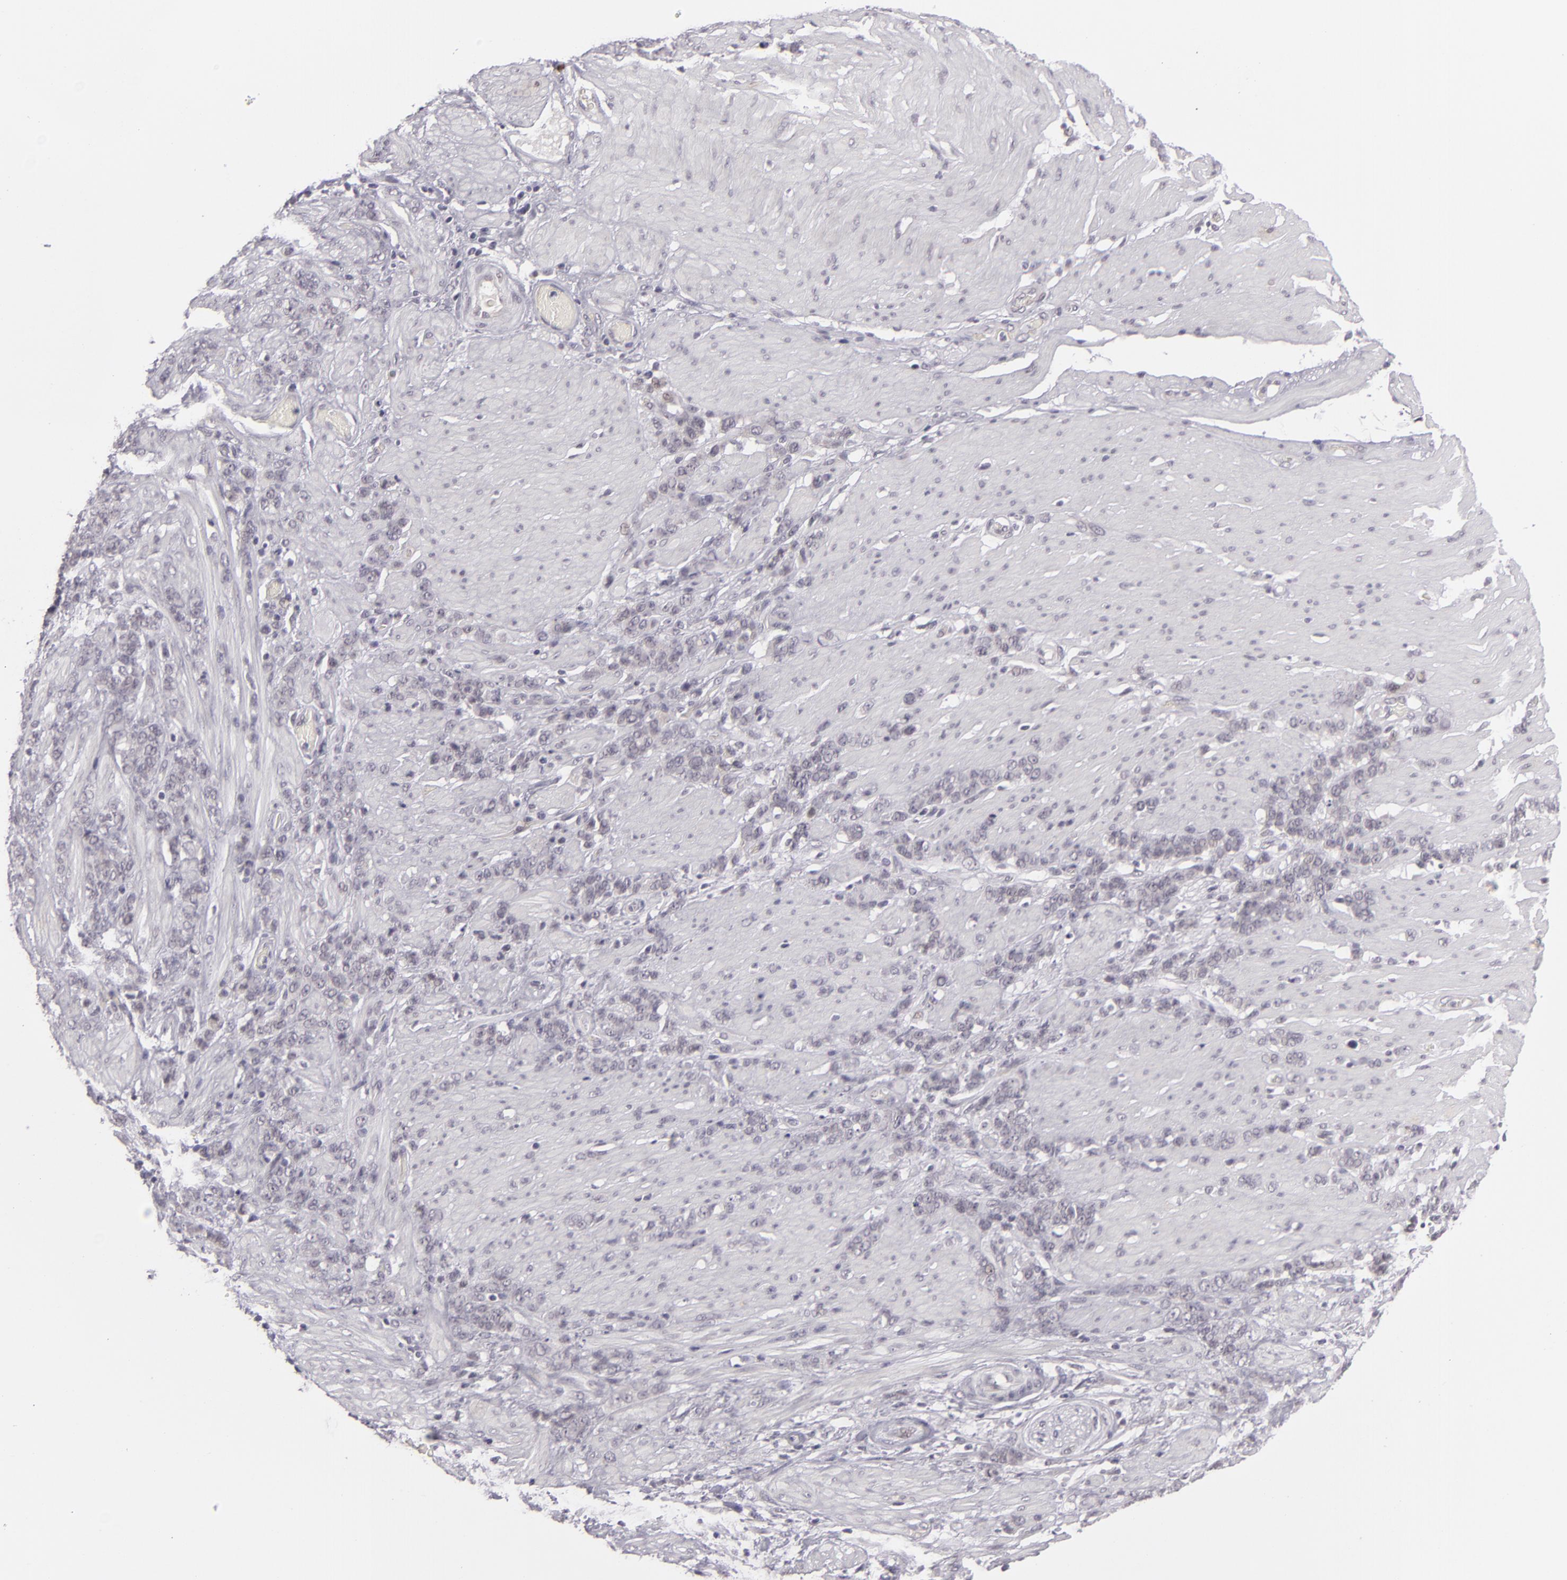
{"staining": {"intensity": "weak", "quantity": "<25%", "location": "nuclear"}, "tissue": "stomach cancer", "cell_type": "Tumor cells", "image_type": "cancer", "snomed": [{"axis": "morphology", "description": "Adenocarcinoma, NOS"}, {"axis": "topography", "description": "Stomach, lower"}], "caption": "This image is of stomach cancer stained with immunohistochemistry to label a protein in brown with the nuclei are counter-stained blue. There is no positivity in tumor cells.", "gene": "ZNF205", "patient": {"sex": "male", "age": 88}}